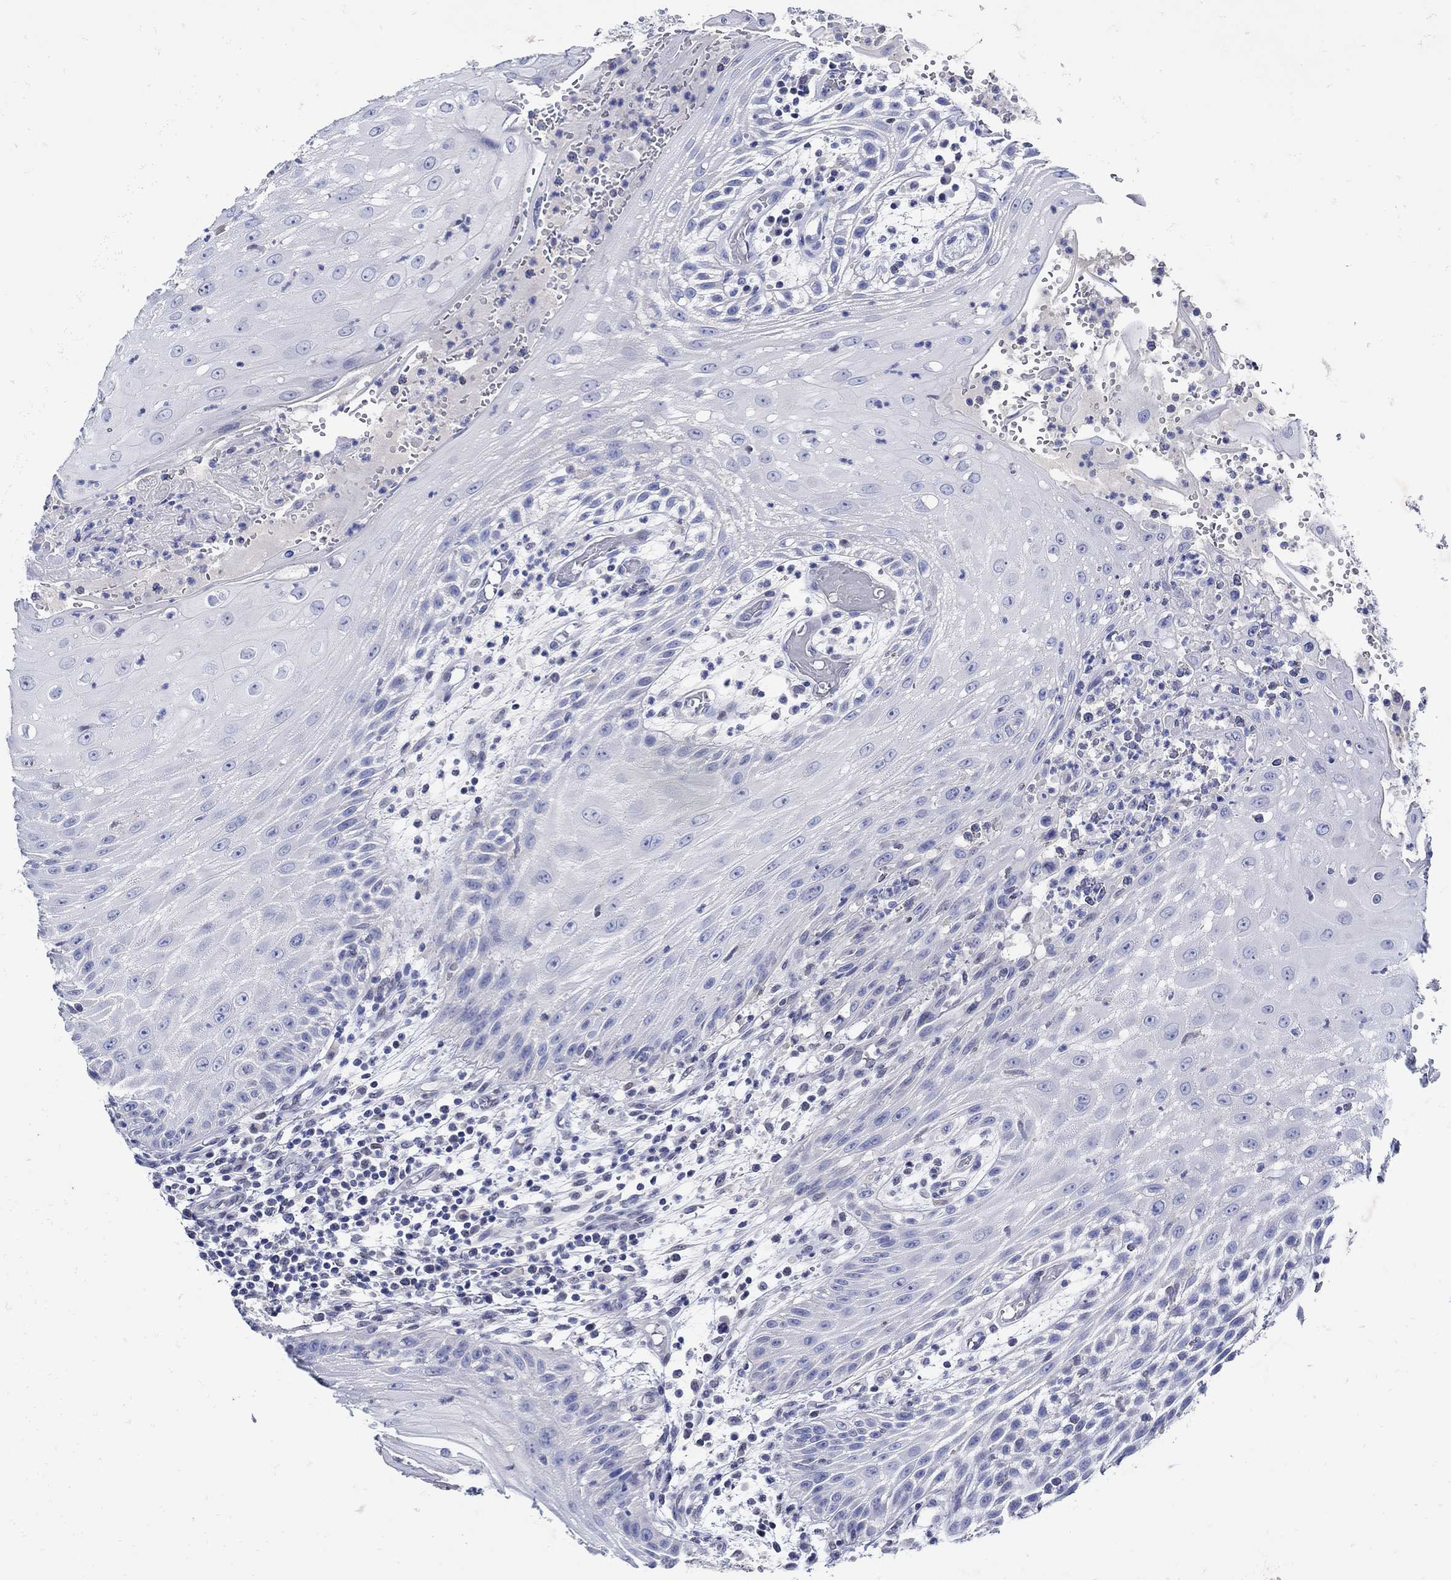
{"staining": {"intensity": "negative", "quantity": "none", "location": "none"}, "tissue": "head and neck cancer", "cell_type": "Tumor cells", "image_type": "cancer", "snomed": [{"axis": "morphology", "description": "Squamous cell carcinoma, NOS"}, {"axis": "topography", "description": "Oral tissue"}, {"axis": "topography", "description": "Head-Neck"}], "caption": "Squamous cell carcinoma (head and neck) stained for a protein using immunohistochemistry exhibits no staining tumor cells.", "gene": "NOS1", "patient": {"sex": "male", "age": 58}}